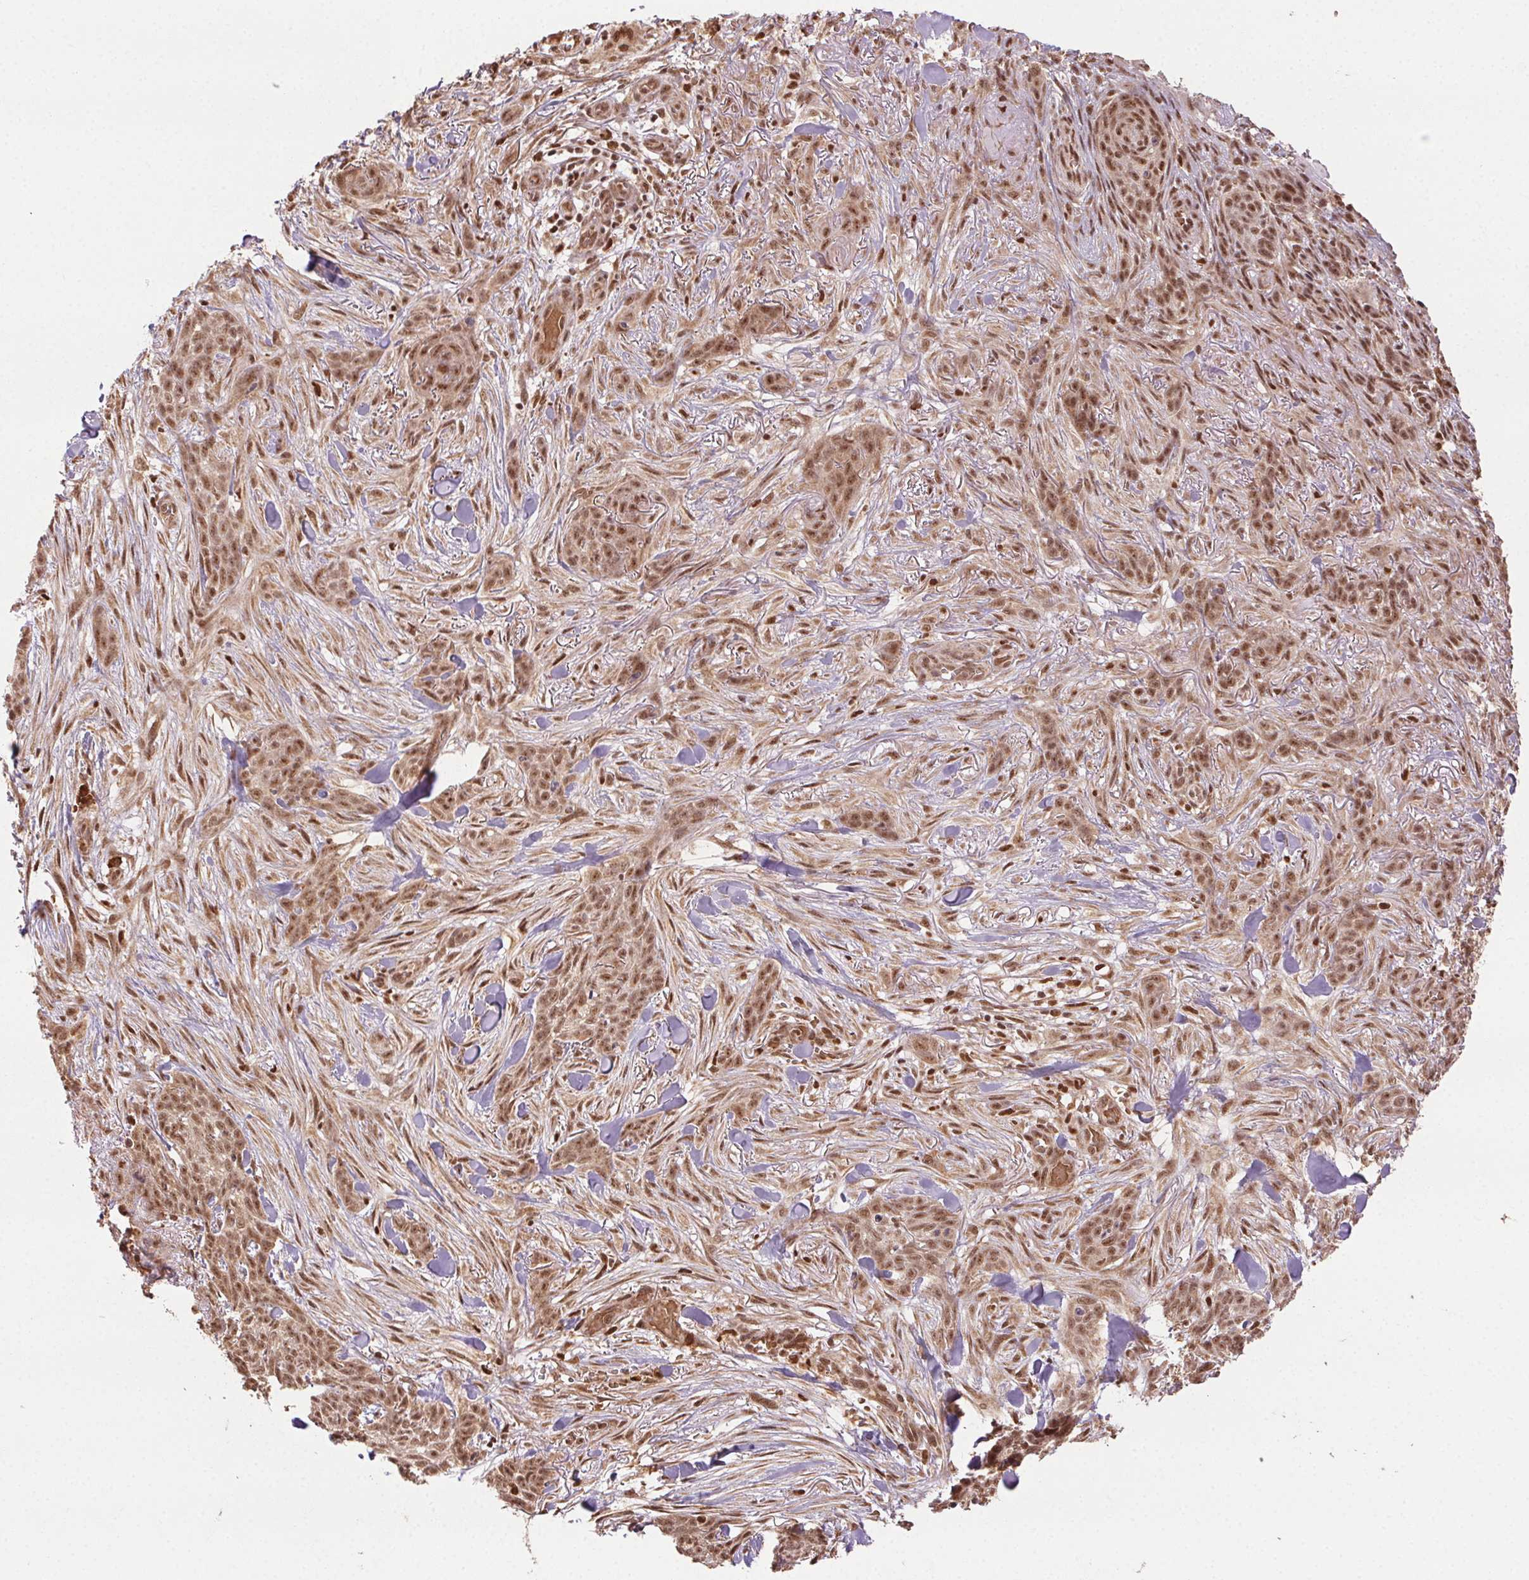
{"staining": {"intensity": "moderate", "quantity": ">75%", "location": "nuclear"}, "tissue": "skin cancer", "cell_type": "Tumor cells", "image_type": "cancer", "snomed": [{"axis": "morphology", "description": "Basal cell carcinoma"}, {"axis": "topography", "description": "Skin"}], "caption": "The immunohistochemical stain highlights moderate nuclear positivity in tumor cells of basal cell carcinoma (skin) tissue. (Stains: DAB (3,3'-diaminobenzidine) in brown, nuclei in blue, Microscopy: brightfield microscopy at high magnification).", "gene": "TREML4", "patient": {"sex": "female", "age": 61}}